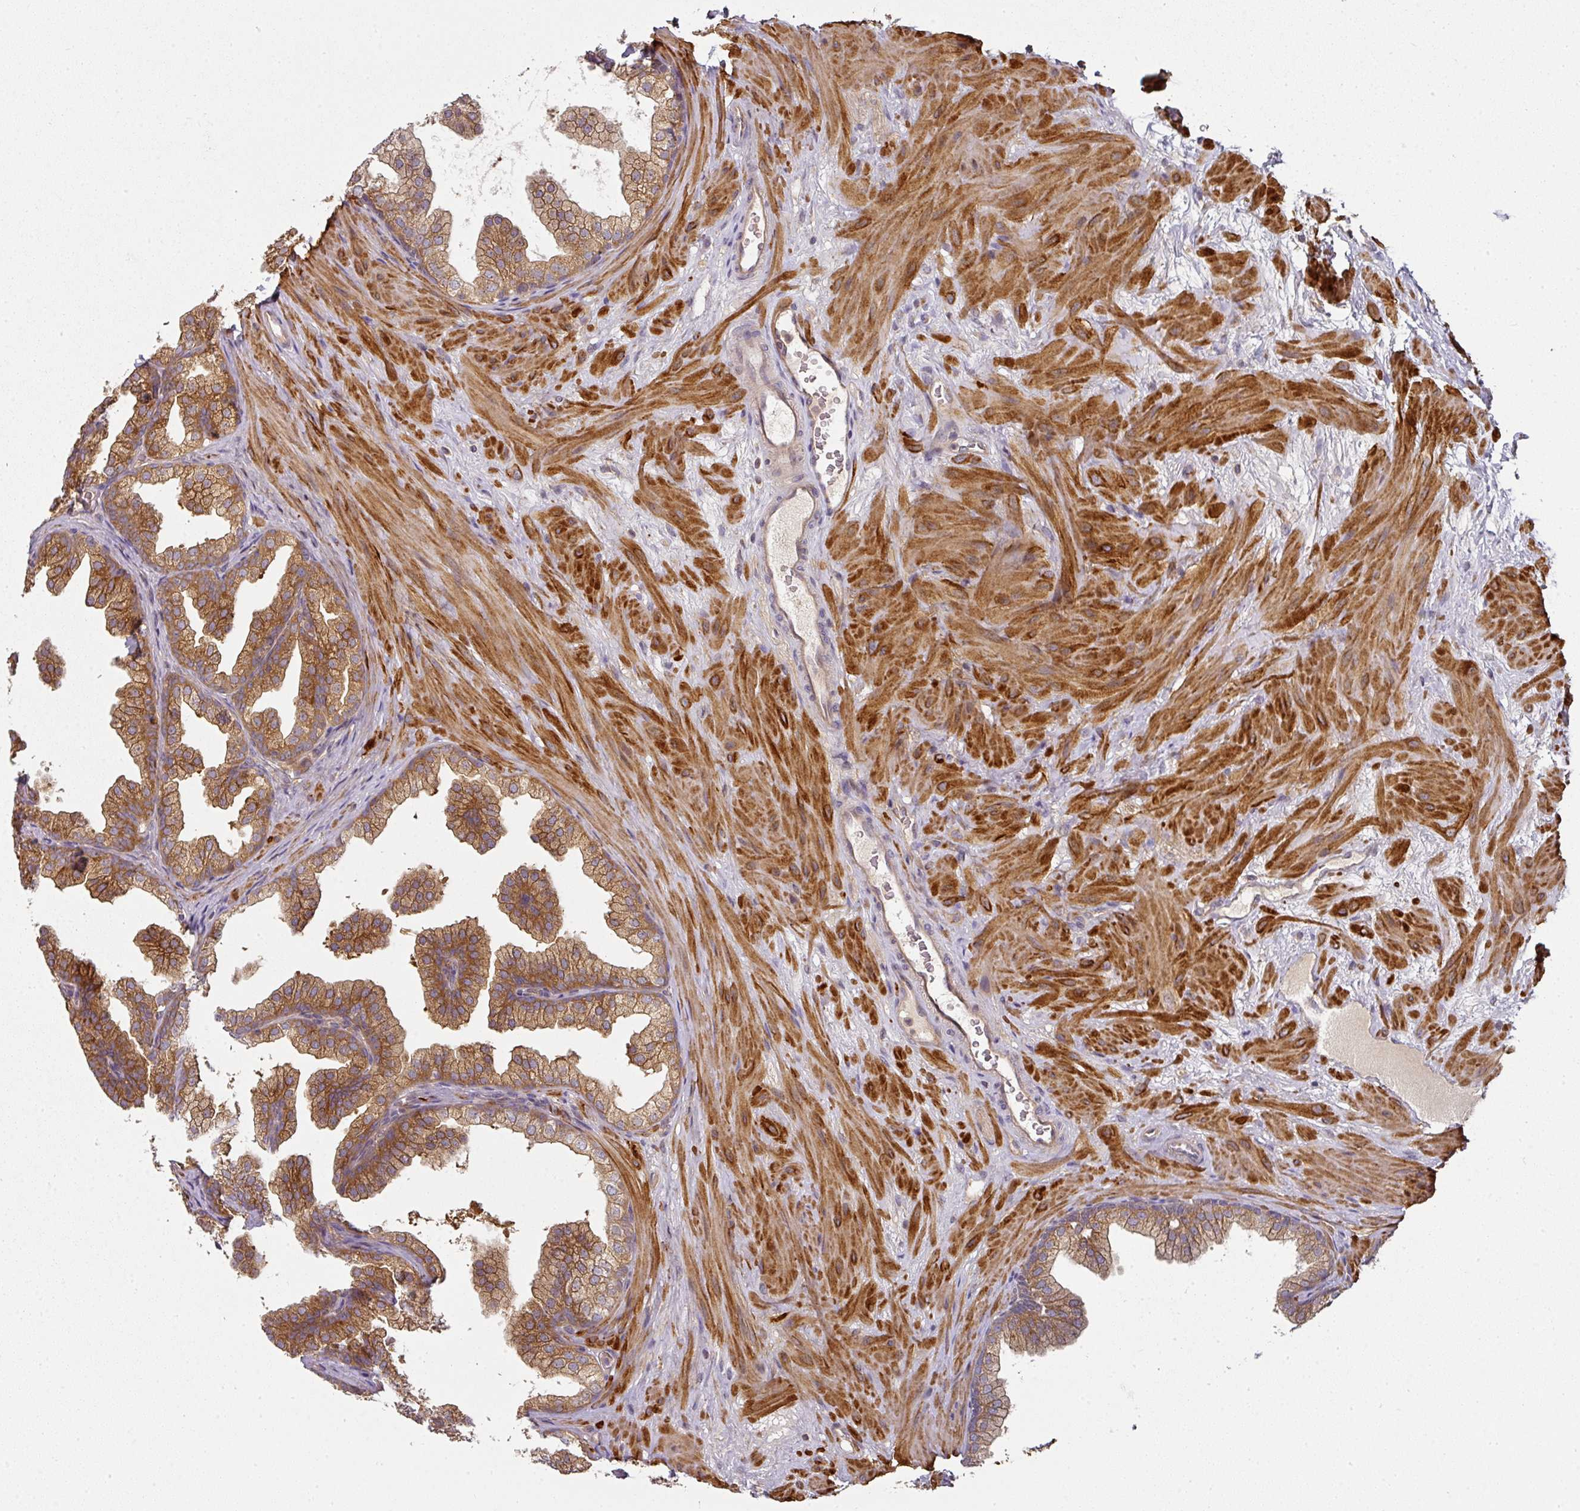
{"staining": {"intensity": "moderate", "quantity": ">75%", "location": "cytoplasmic/membranous"}, "tissue": "prostate", "cell_type": "Glandular cells", "image_type": "normal", "snomed": [{"axis": "morphology", "description": "Normal tissue, NOS"}, {"axis": "topography", "description": "Prostate"}], "caption": "DAB (3,3'-diaminobenzidine) immunohistochemical staining of benign prostate shows moderate cytoplasmic/membranous protein positivity in approximately >75% of glandular cells. (Stains: DAB in brown, nuclei in blue, Microscopy: brightfield microscopy at high magnification).", "gene": "MAP2K2", "patient": {"sex": "male", "age": 37}}